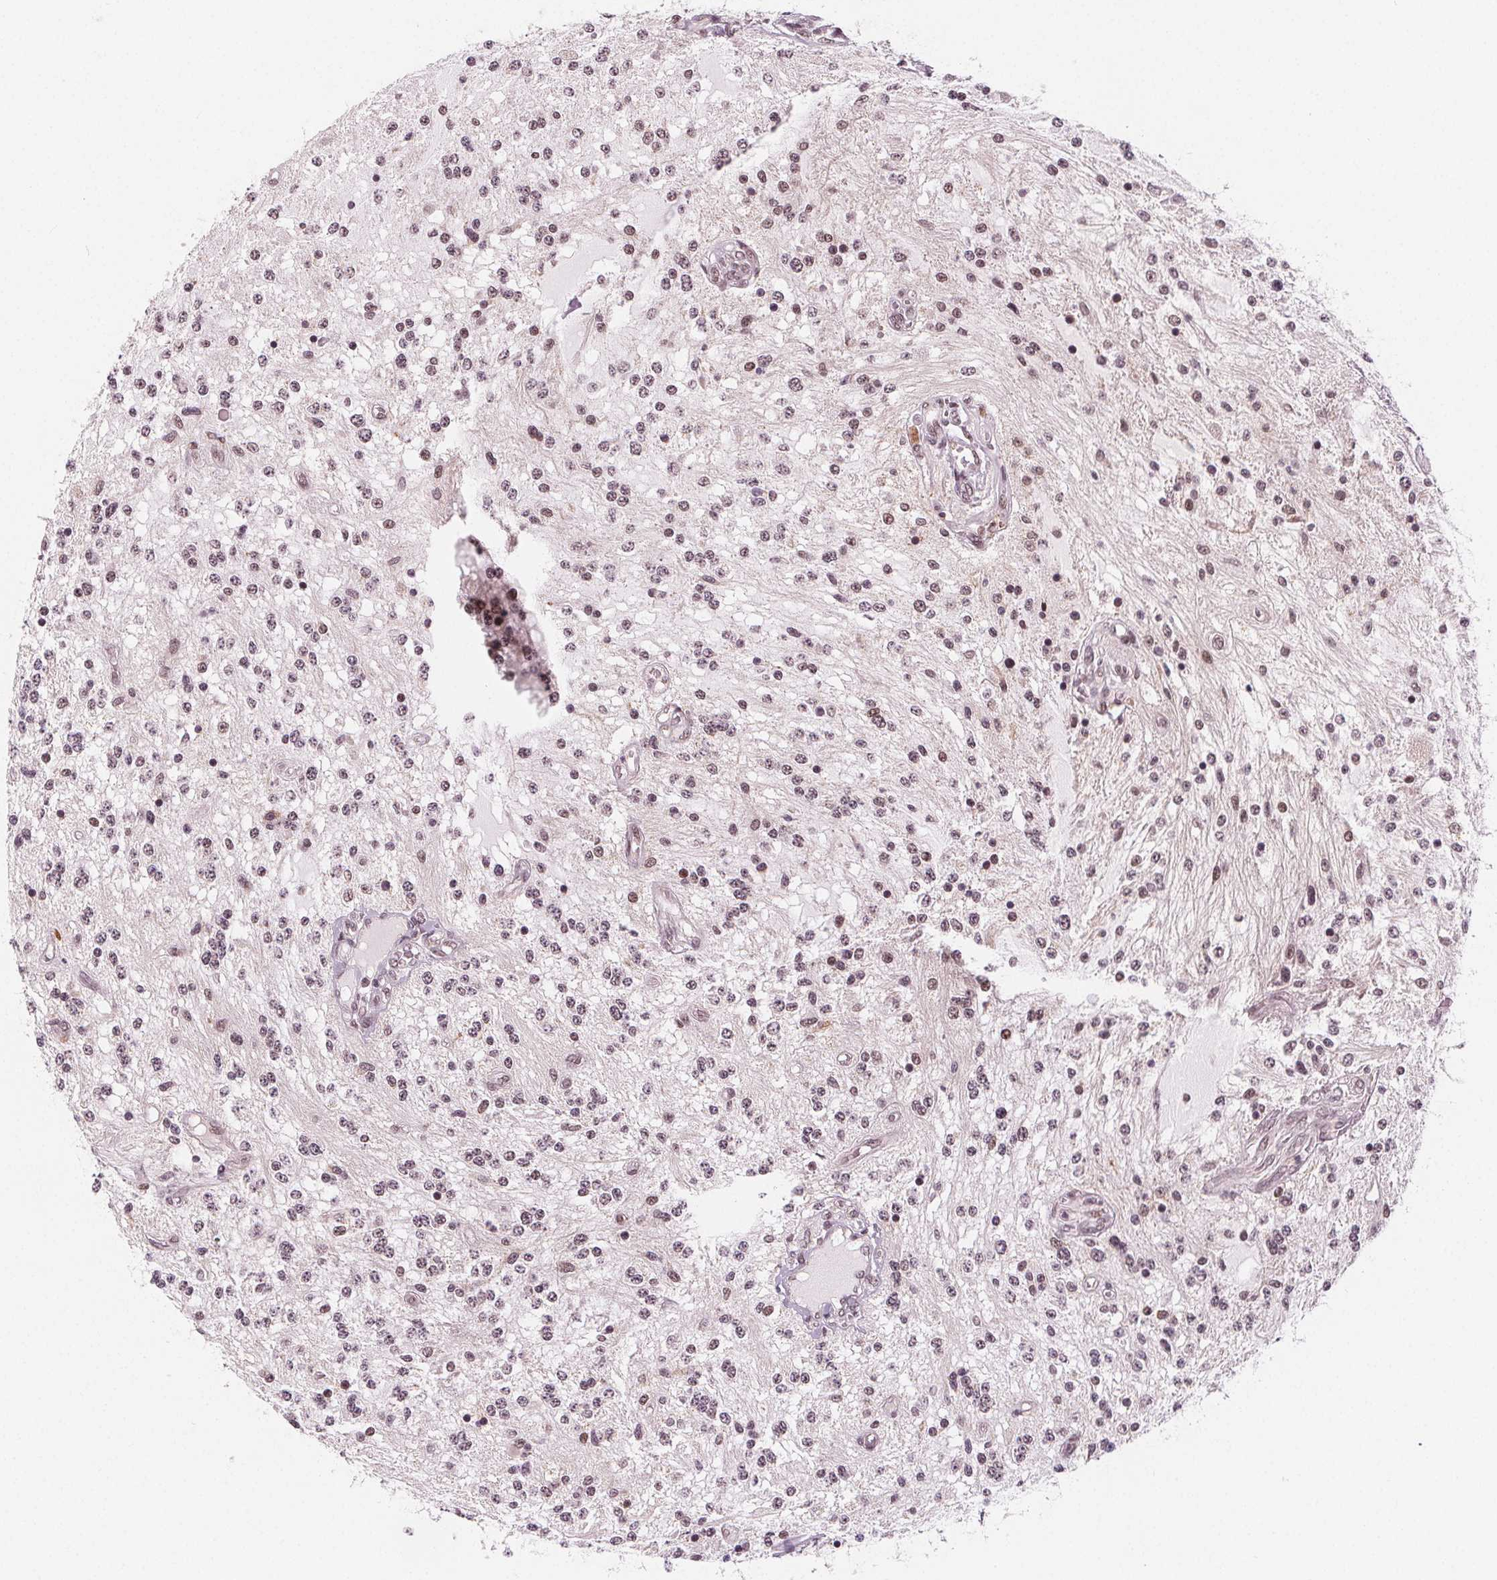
{"staining": {"intensity": "moderate", "quantity": "25%-75%", "location": "nuclear"}, "tissue": "glioma", "cell_type": "Tumor cells", "image_type": "cancer", "snomed": [{"axis": "morphology", "description": "Glioma, malignant, Low grade"}, {"axis": "topography", "description": "Cerebellum"}], "caption": "Brown immunohistochemical staining in malignant low-grade glioma exhibits moderate nuclear staining in approximately 25%-75% of tumor cells.", "gene": "DPM2", "patient": {"sex": "female", "age": 14}}